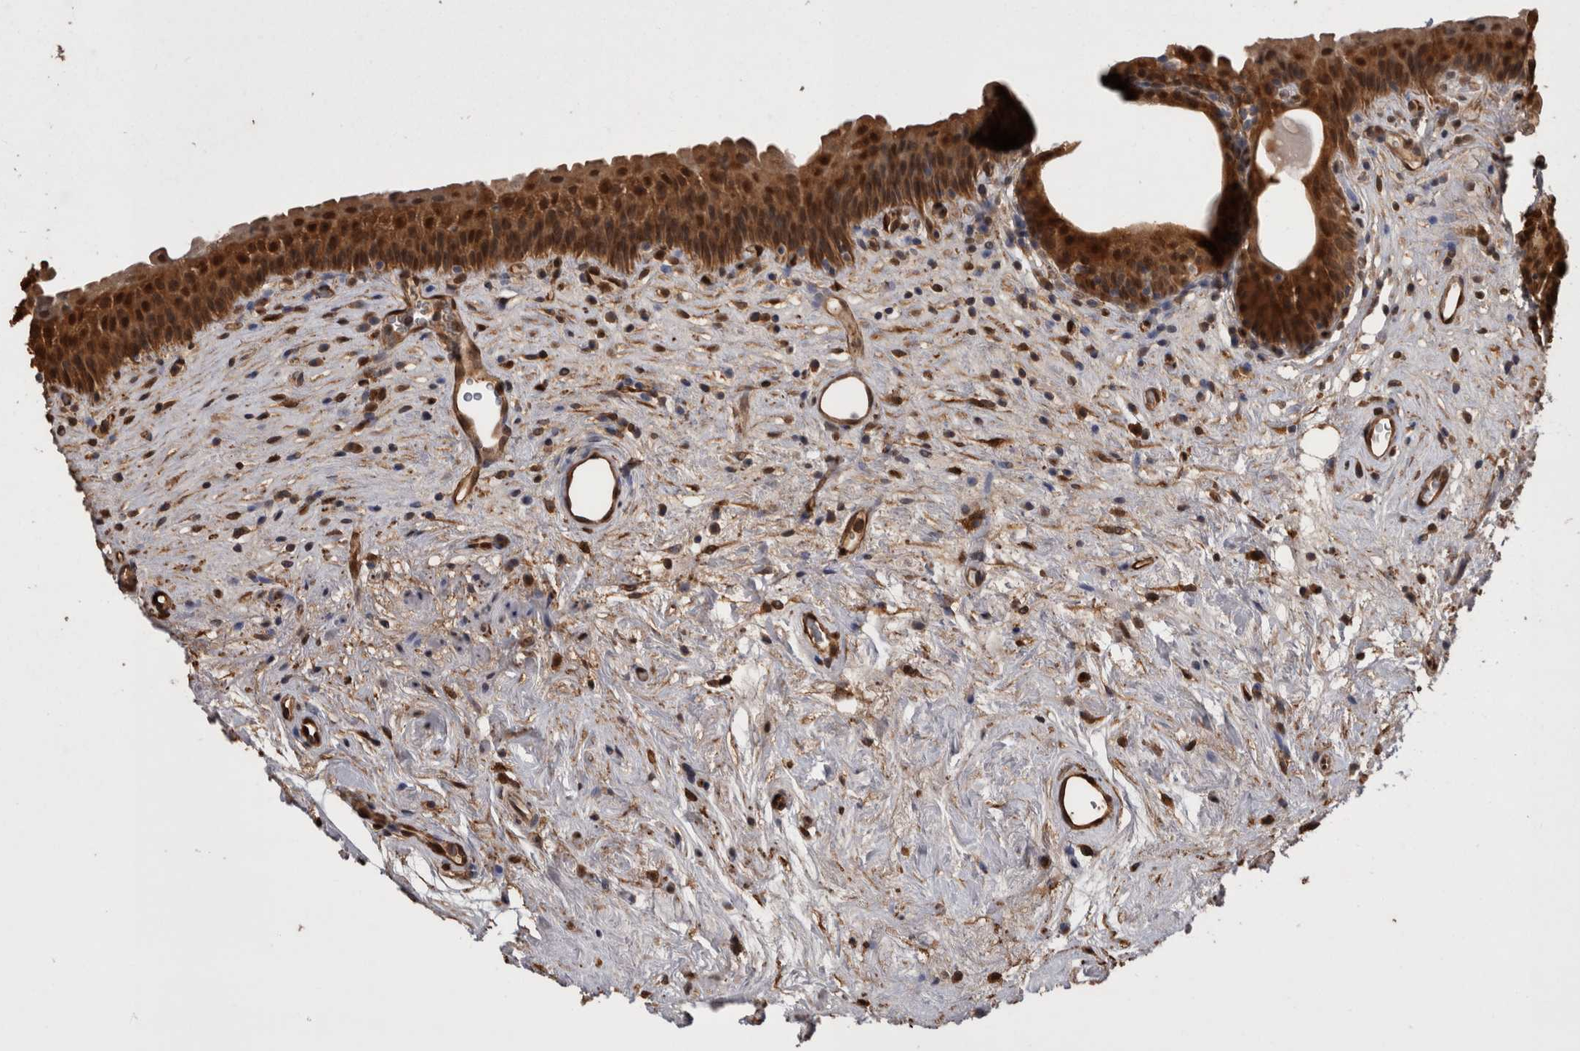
{"staining": {"intensity": "strong", "quantity": ">75%", "location": "cytoplasmic/membranous,nuclear"}, "tissue": "urinary bladder", "cell_type": "Urothelial cells", "image_type": "normal", "snomed": [{"axis": "morphology", "description": "Normal tissue, NOS"}, {"axis": "topography", "description": "Urinary bladder"}], "caption": "Urinary bladder stained for a protein displays strong cytoplasmic/membranous,nuclear positivity in urothelial cells. The staining is performed using DAB (3,3'-diaminobenzidine) brown chromogen to label protein expression. The nuclei are counter-stained blue using hematoxylin.", "gene": "LXN", "patient": {"sex": "male", "age": 83}}